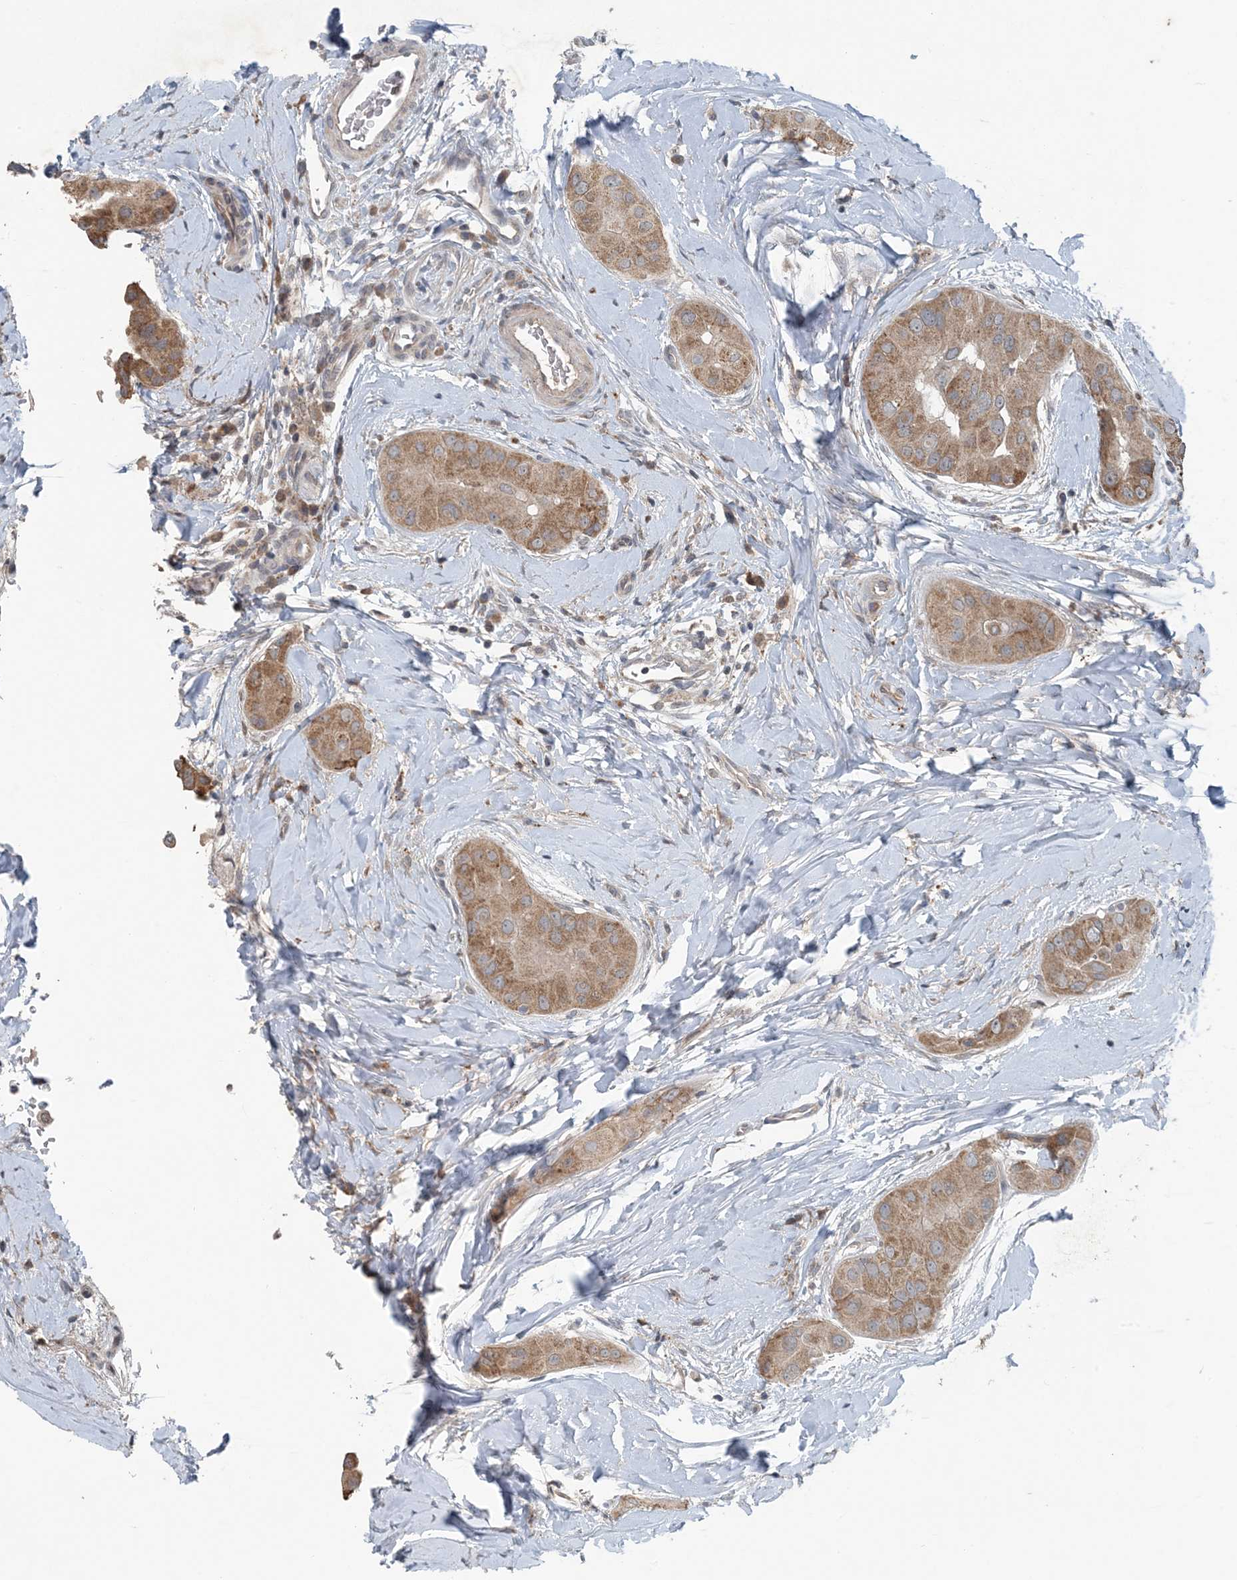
{"staining": {"intensity": "moderate", "quantity": ">75%", "location": "cytoplasmic/membranous"}, "tissue": "thyroid cancer", "cell_type": "Tumor cells", "image_type": "cancer", "snomed": [{"axis": "morphology", "description": "Papillary adenocarcinoma, NOS"}, {"axis": "topography", "description": "Thyroid gland"}], "caption": "Thyroid cancer tissue displays moderate cytoplasmic/membranous positivity in approximately >75% of tumor cells", "gene": "MYO9B", "patient": {"sex": "male", "age": 33}}